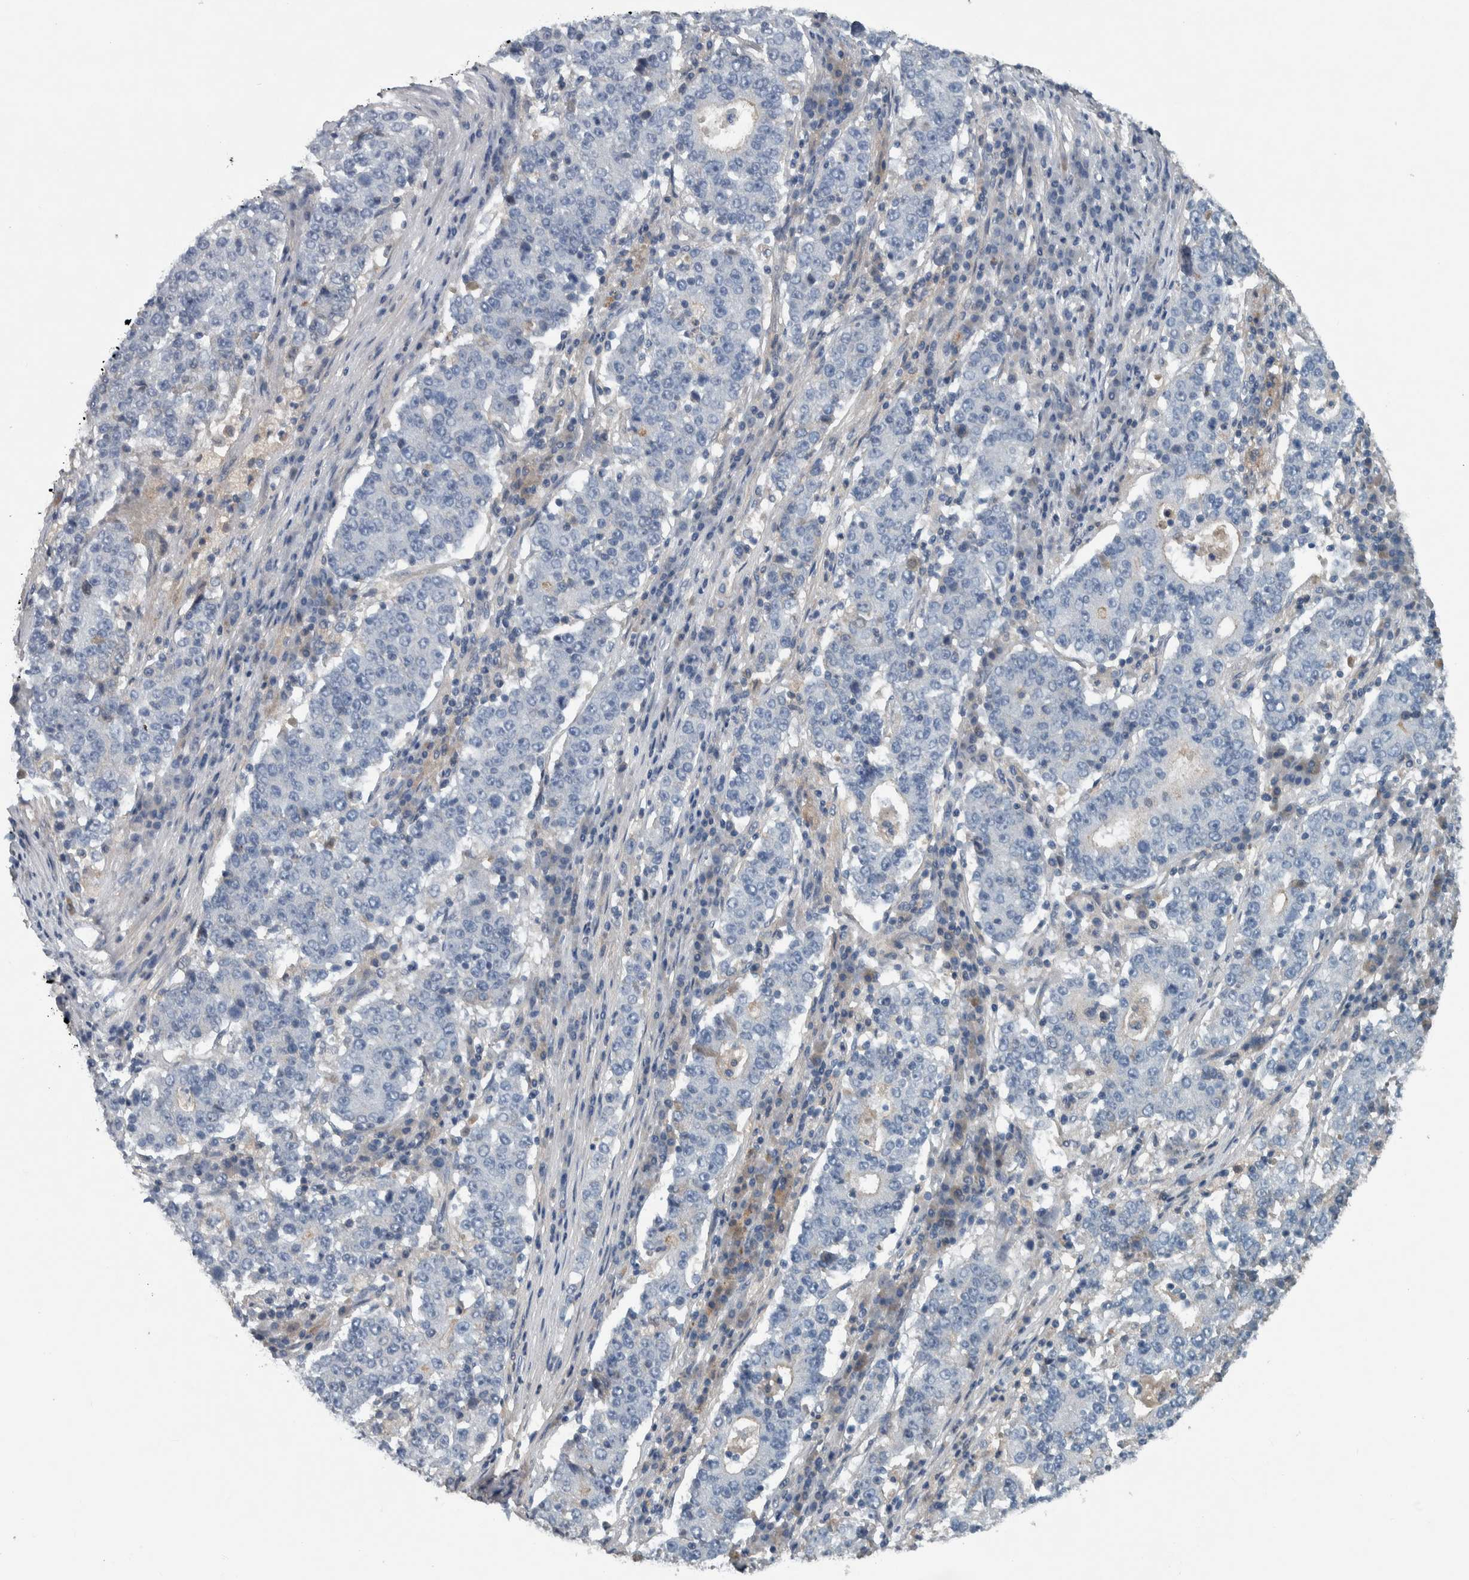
{"staining": {"intensity": "negative", "quantity": "none", "location": "none"}, "tissue": "stomach cancer", "cell_type": "Tumor cells", "image_type": "cancer", "snomed": [{"axis": "morphology", "description": "Adenocarcinoma, NOS"}, {"axis": "topography", "description": "Stomach"}], "caption": "Image shows no protein staining in tumor cells of stomach cancer tissue.", "gene": "SERPINC1", "patient": {"sex": "male", "age": 59}}